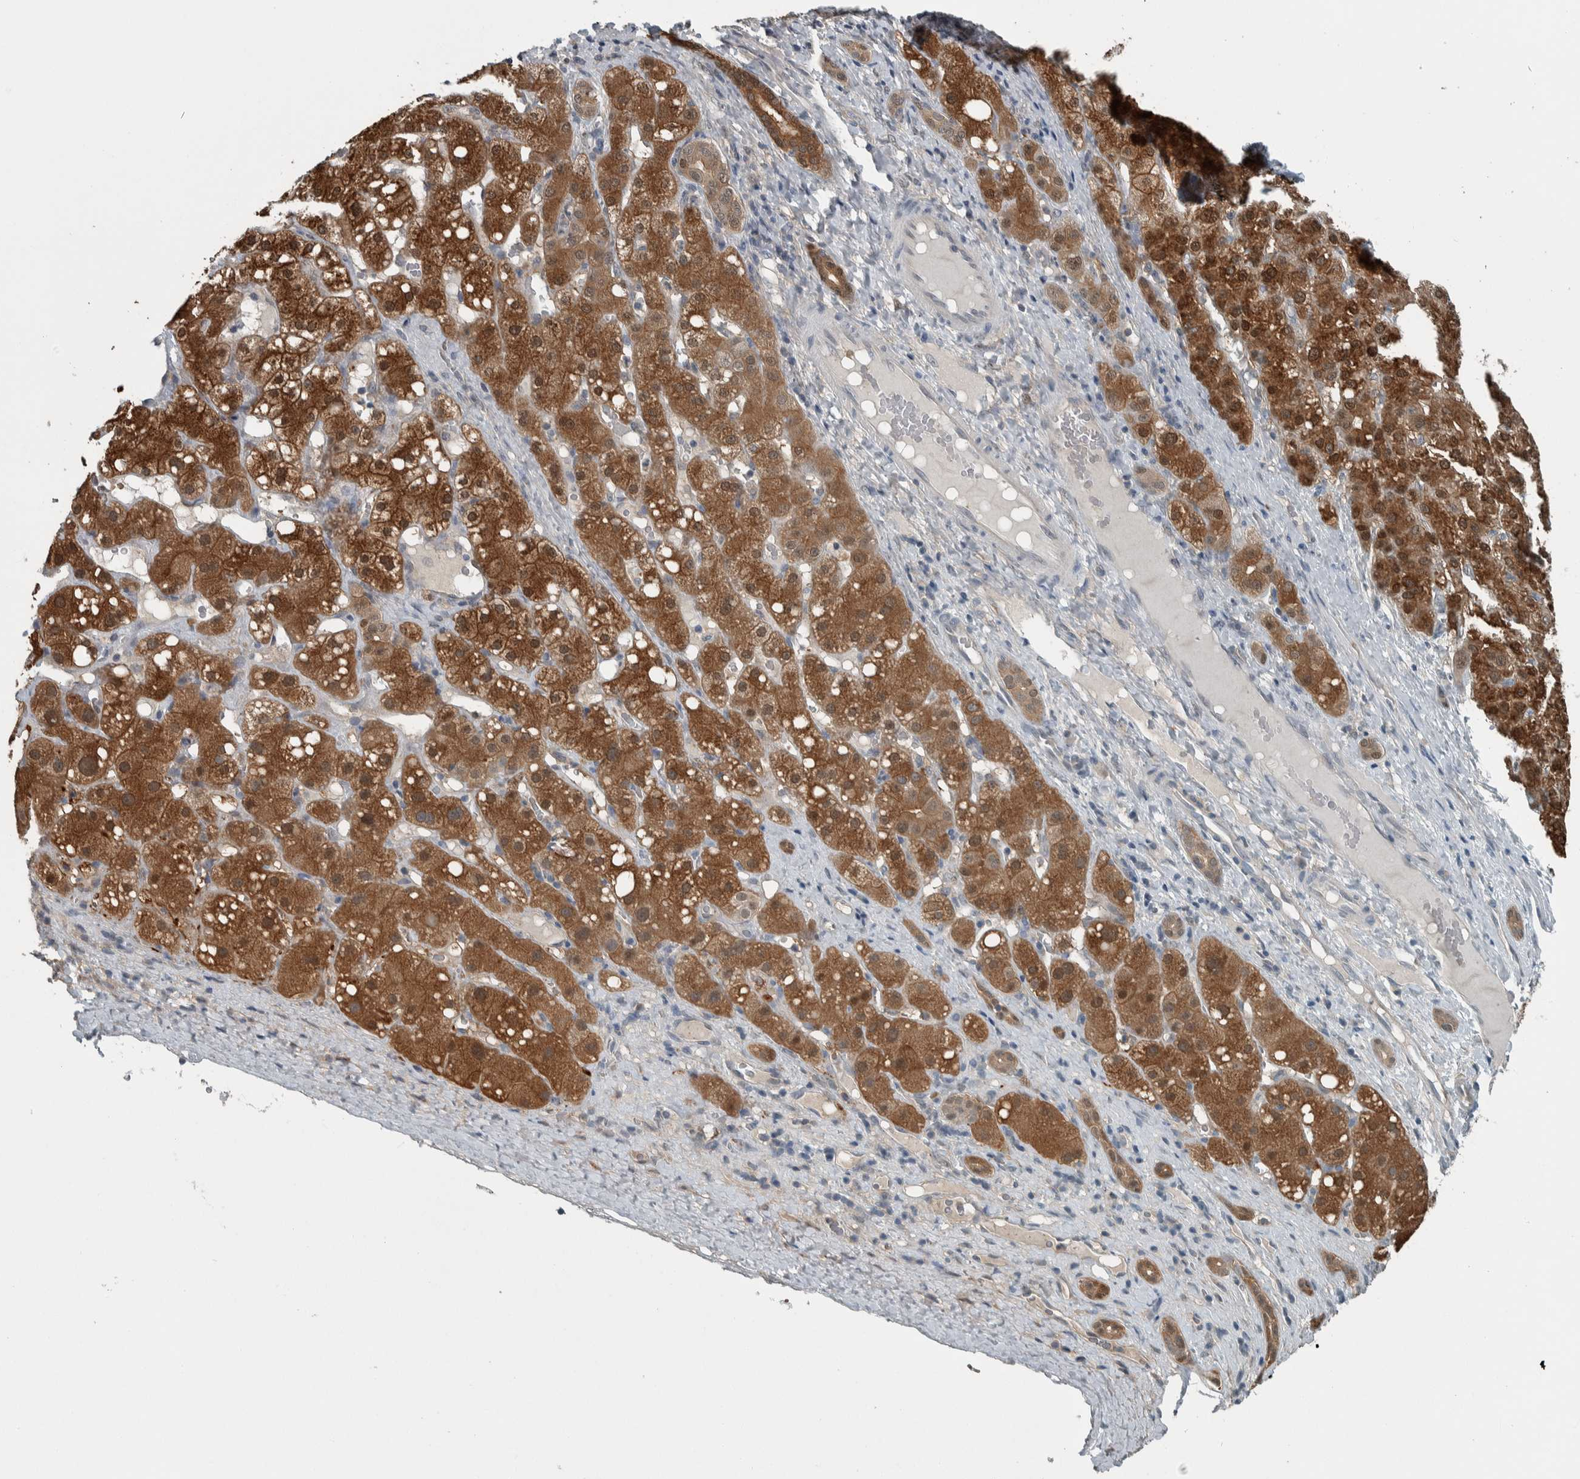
{"staining": {"intensity": "moderate", "quantity": ">75%", "location": "cytoplasmic/membranous,nuclear"}, "tissue": "liver cancer", "cell_type": "Tumor cells", "image_type": "cancer", "snomed": [{"axis": "morphology", "description": "Carcinoma, Hepatocellular, NOS"}, {"axis": "topography", "description": "Liver"}], "caption": "Liver hepatocellular carcinoma was stained to show a protein in brown. There is medium levels of moderate cytoplasmic/membranous and nuclear staining in approximately >75% of tumor cells.", "gene": "ALAD", "patient": {"sex": "male", "age": 67}}